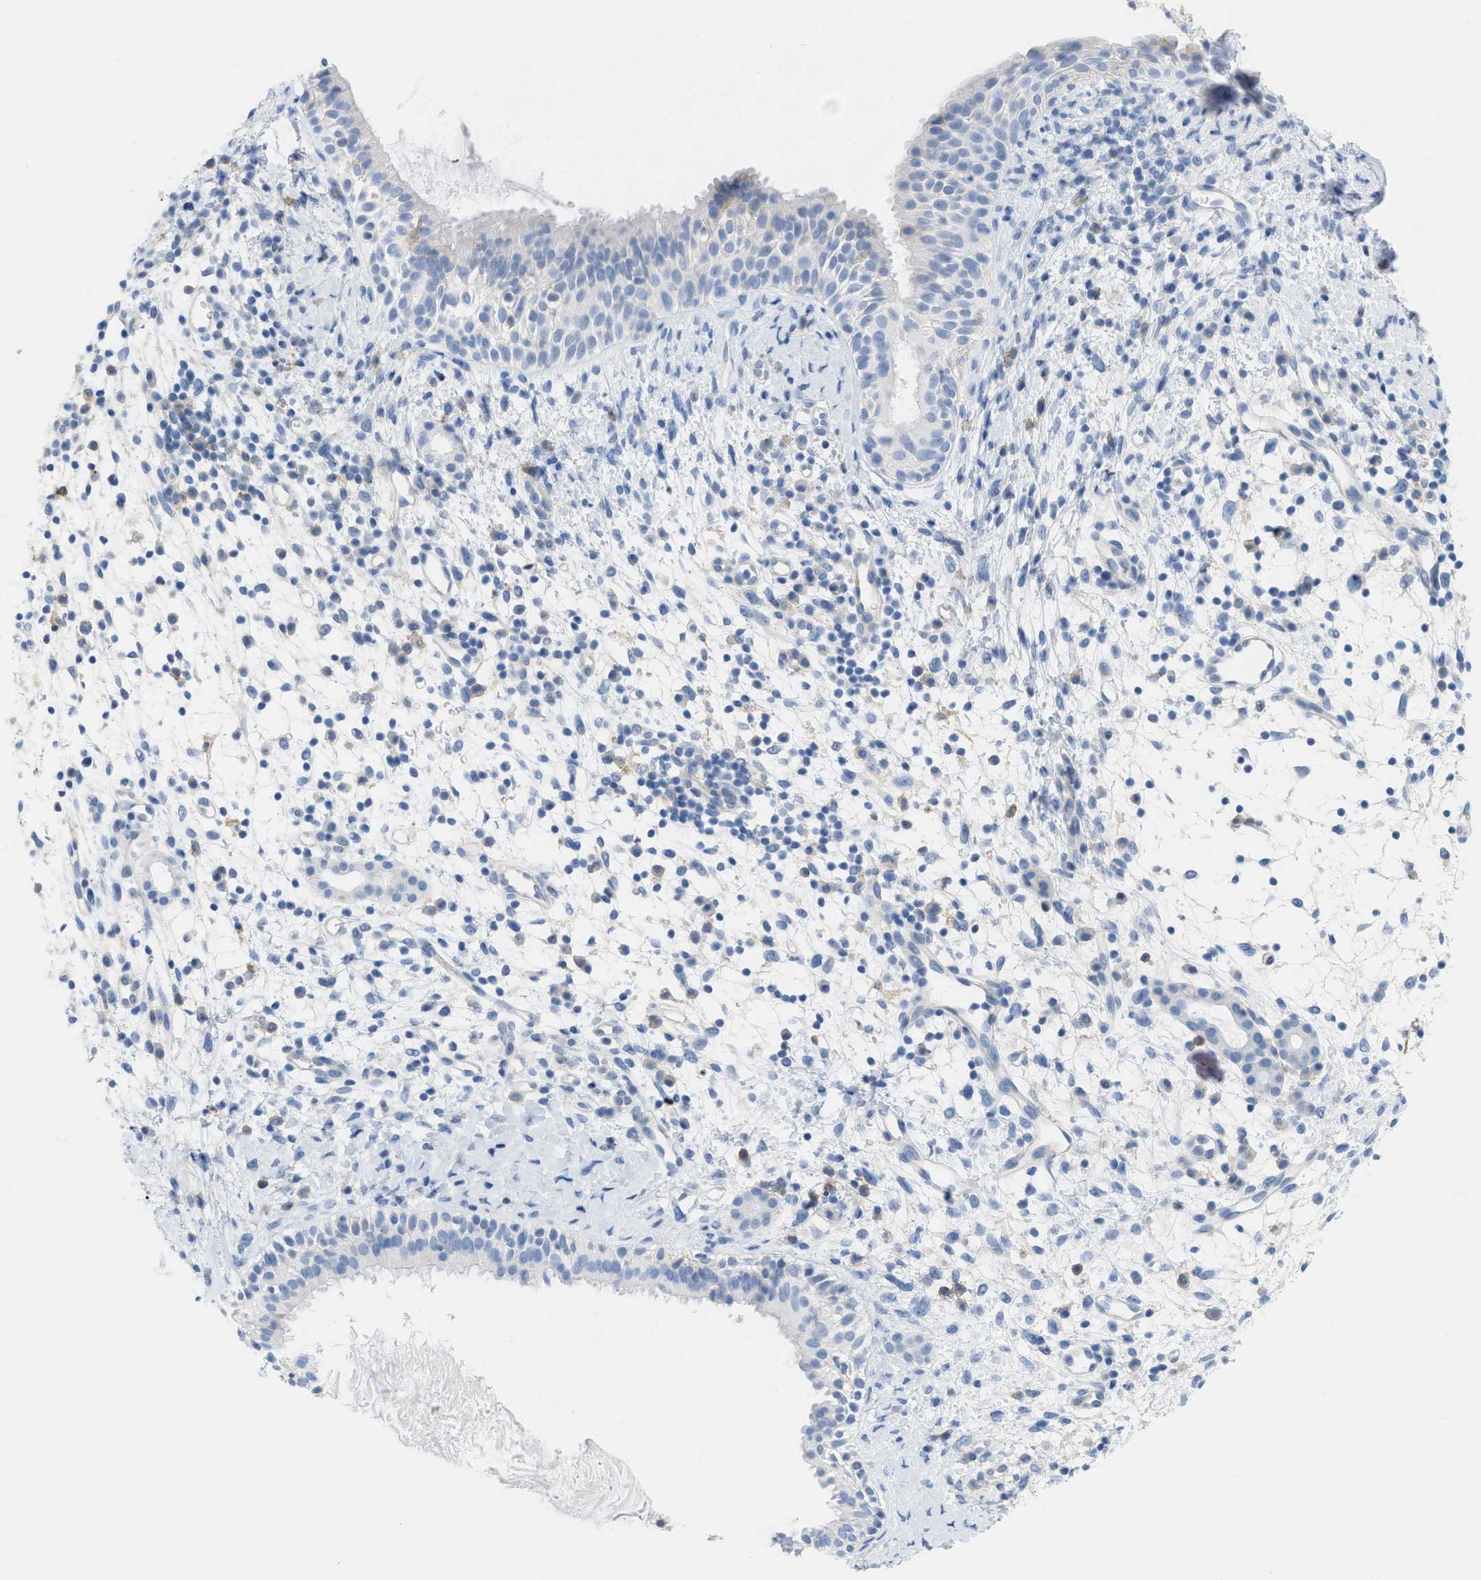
{"staining": {"intensity": "negative", "quantity": "none", "location": "none"}, "tissue": "nasopharynx", "cell_type": "Respiratory epithelial cells", "image_type": "normal", "snomed": [{"axis": "morphology", "description": "Normal tissue, NOS"}, {"axis": "topography", "description": "Nasopharynx"}], "caption": "Immunohistochemistry (IHC) photomicrograph of benign nasopharynx stained for a protein (brown), which reveals no expression in respiratory epithelial cells. Nuclei are stained in blue.", "gene": "SLC3A2", "patient": {"sex": "male", "age": 22}}